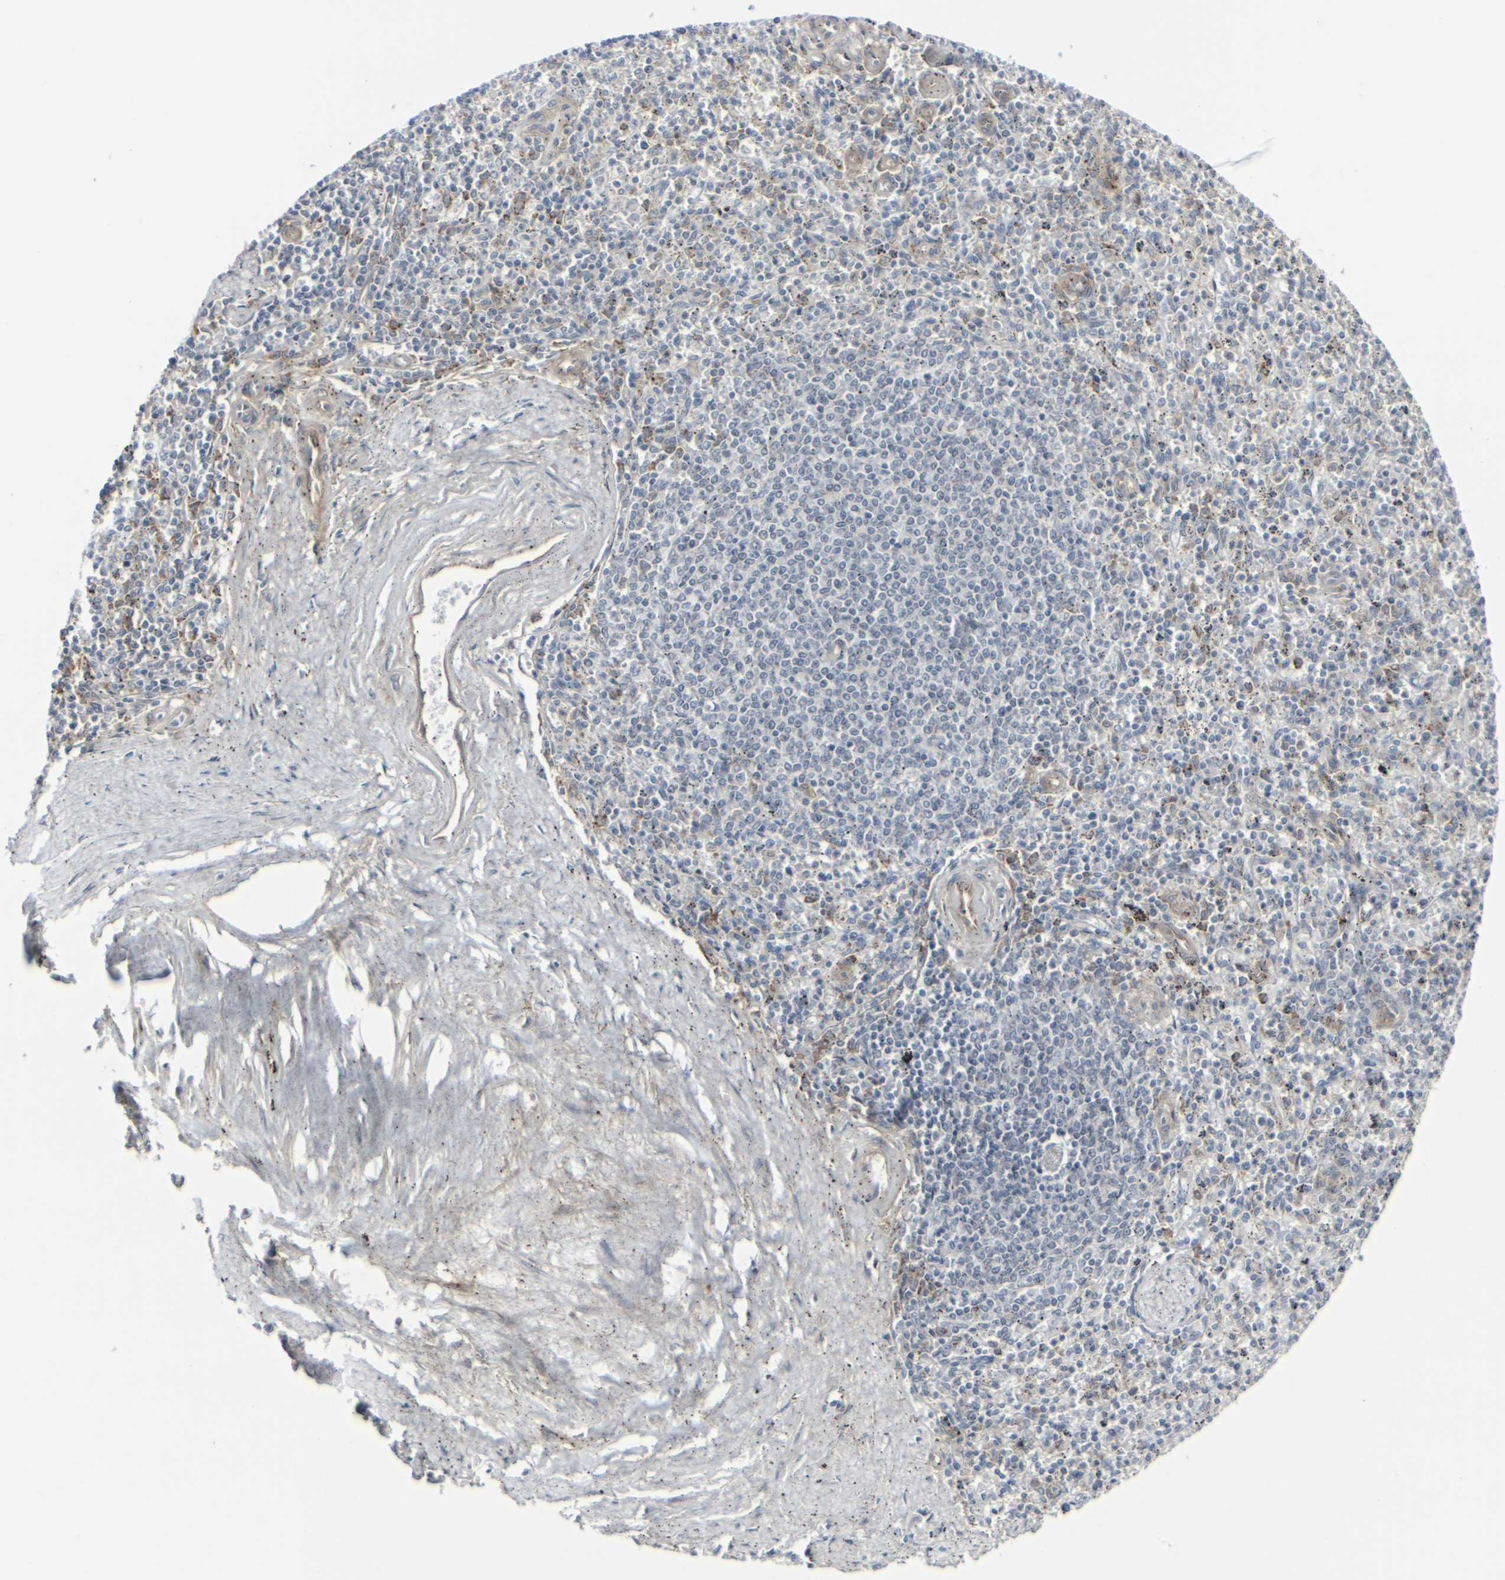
{"staining": {"intensity": "weak", "quantity": "25%-75%", "location": "cytoplasmic/membranous"}, "tissue": "spleen", "cell_type": "Cells in red pulp", "image_type": "normal", "snomed": [{"axis": "morphology", "description": "Normal tissue, NOS"}, {"axis": "topography", "description": "Spleen"}], "caption": "Immunohistochemical staining of normal human spleen exhibits 25%-75% levels of weak cytoplasmic/membranous protein staining in about 25%-75% of cells in red pulp.", "gene": "MYOF", "patient": {"sex": "male", "age": 72}}